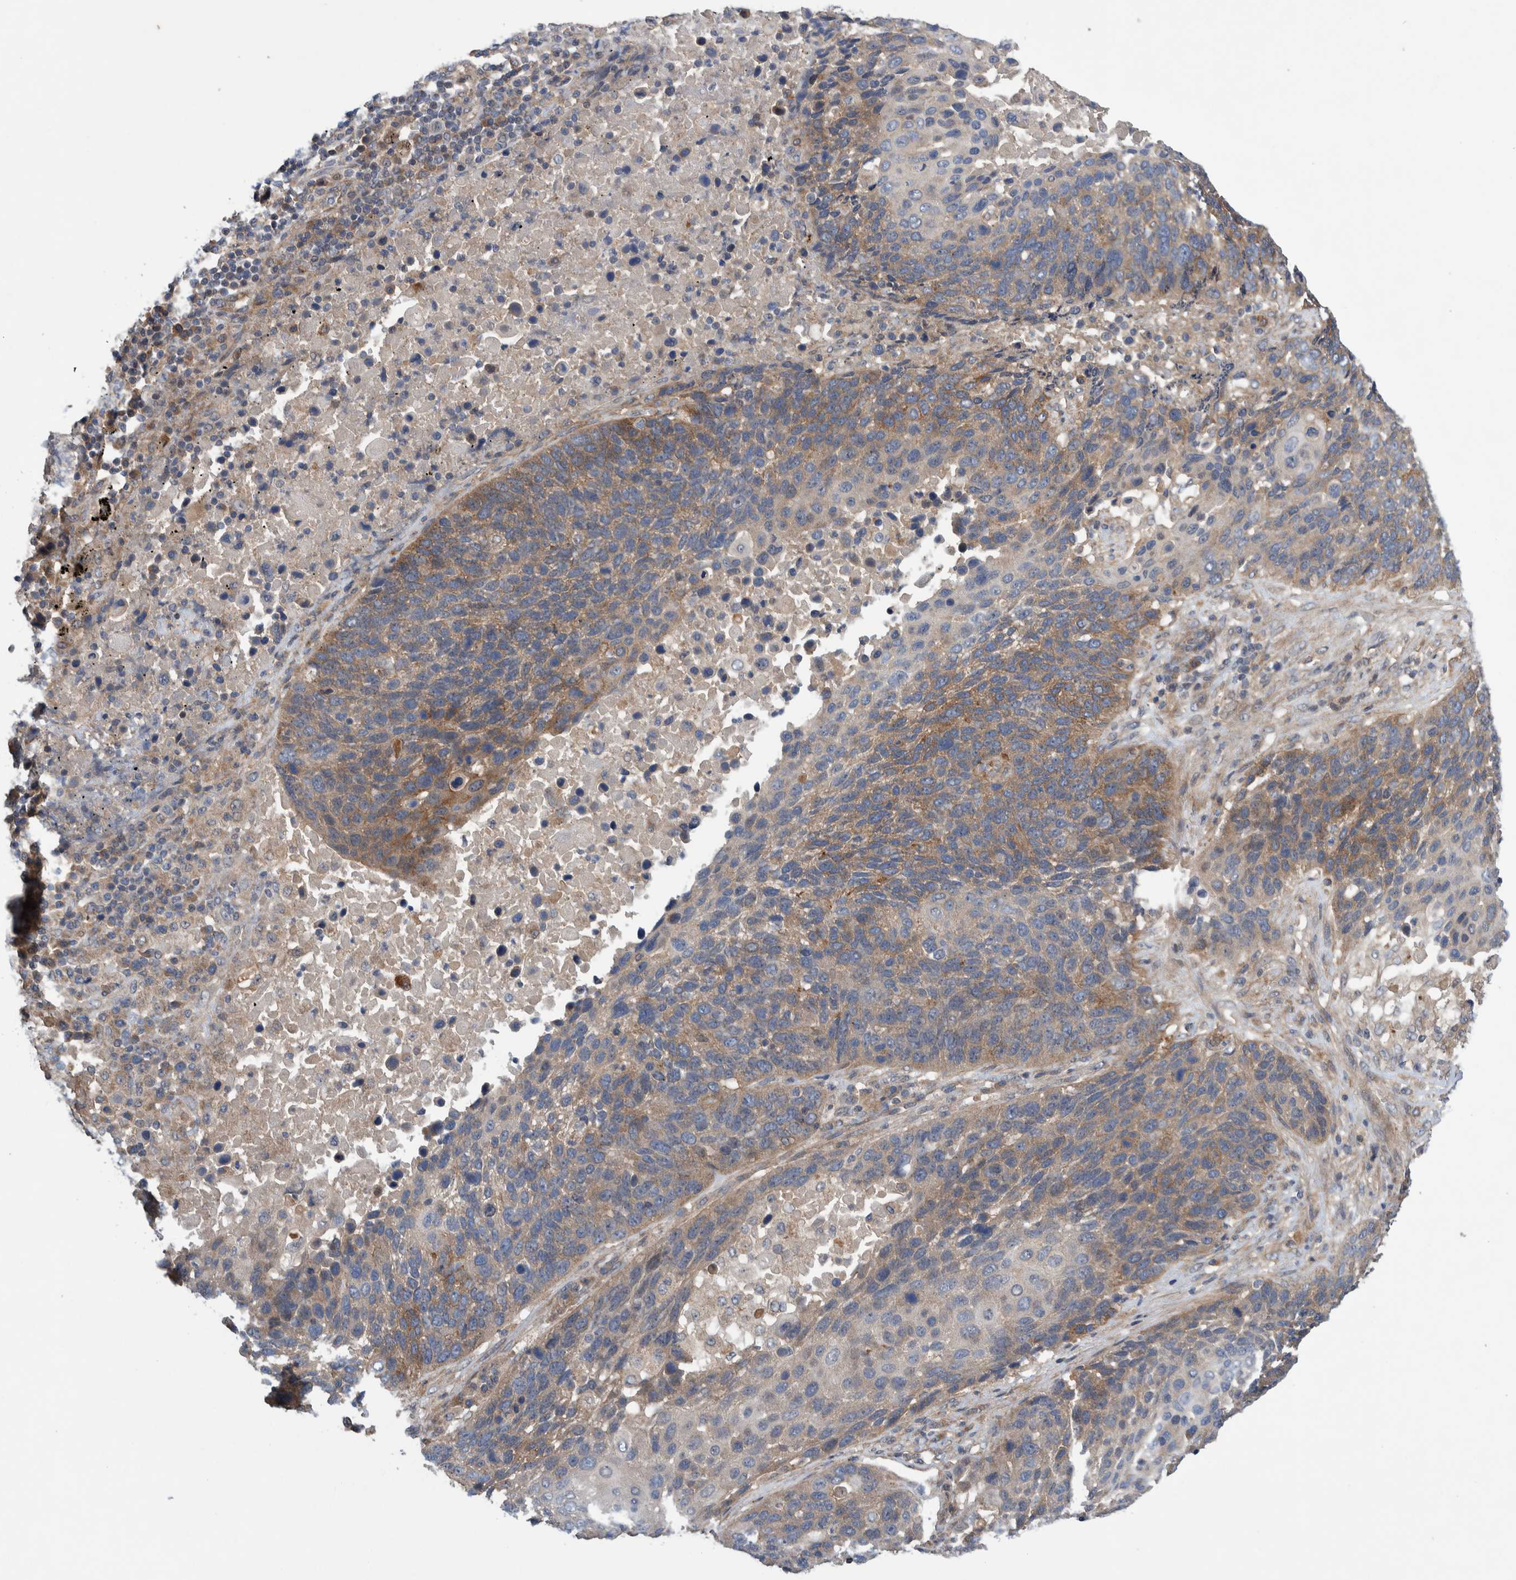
{"staining": {"intensity": "weak", "quantity": "25%-75%", "location": "cytoplasmic/membranous"}, "tissue": "lung cancer", "cell_type": "Tumor cells", "image_type": "cancer", "snomed": [{"axis": "morphology", "description": "Squamous cell carcinoma, NOS"}, {"axis": "topography", "description": "Lung"}], "caption": "A histopathology image showing weak cytoplasmic/membranous staining in approximately 25%-75% of tumor cells in squamous cell carcinoma (lung), as visualized by brown immunohistochemical staining.", "gene": "PIK3R6", "patient": {"sex": "male", "age": 66}}